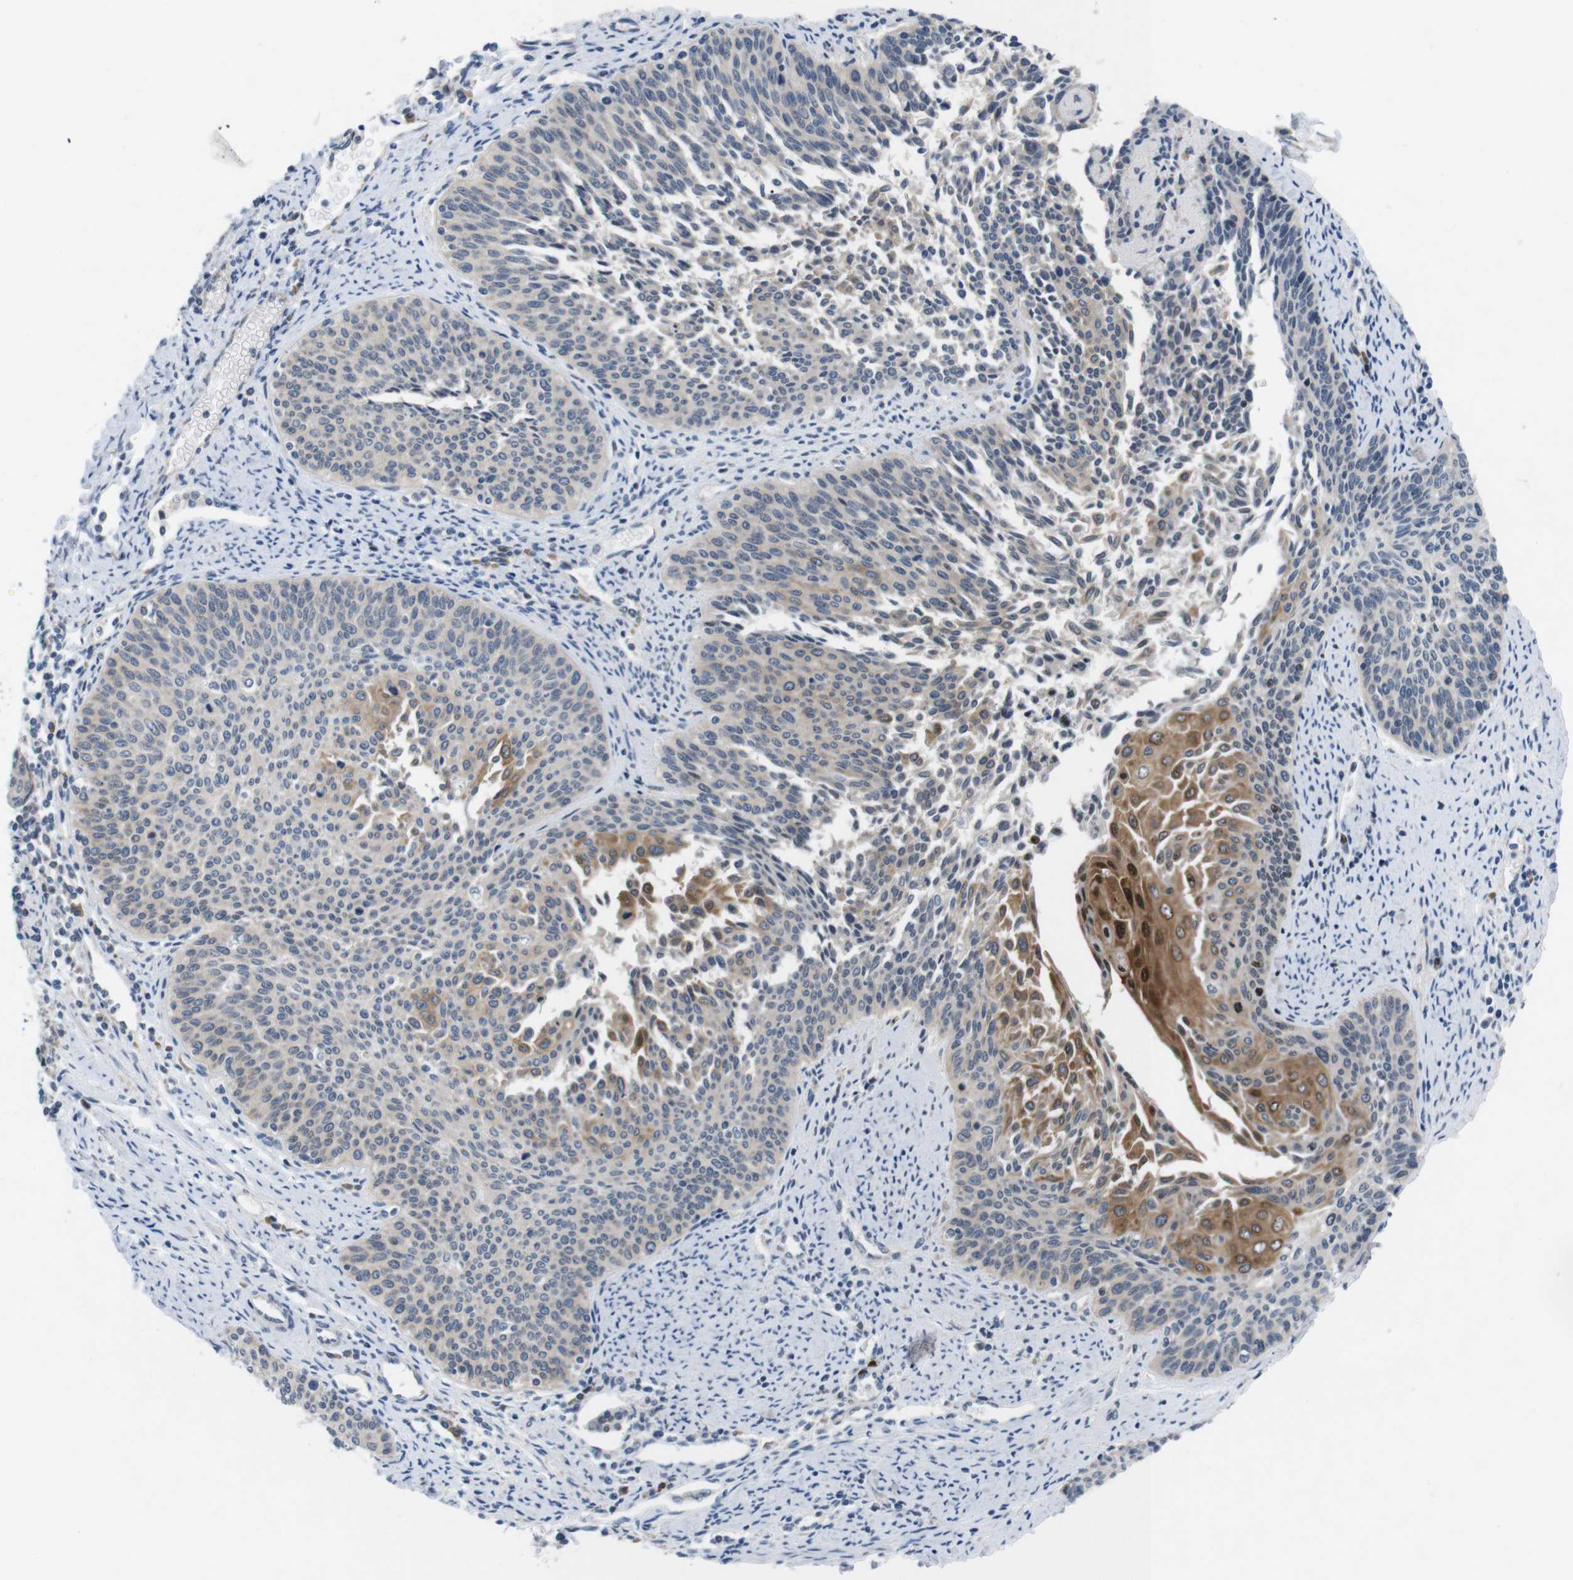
{"staining": {"intensity": "weak", "quantity": ">75%", "location": "cytoplasmic/membranous"}, "tissue": "cervical cancer", "cell_type": "Tumor cells", "image_type": "cancer", "snomed": [{"axis": "morphology", "description": "Squamous cell carcinoma, NOS"}, {"axis": "topography", "description": "Cervix"}], "caption": "Immunohistochemistry of human cervical cancer reveals low levels of weak cytoplasmic/membranous positivity in approximately >75% of tumor cells.", "gene": "JAK1", "patient": {"sex": "female", "age": 55}}